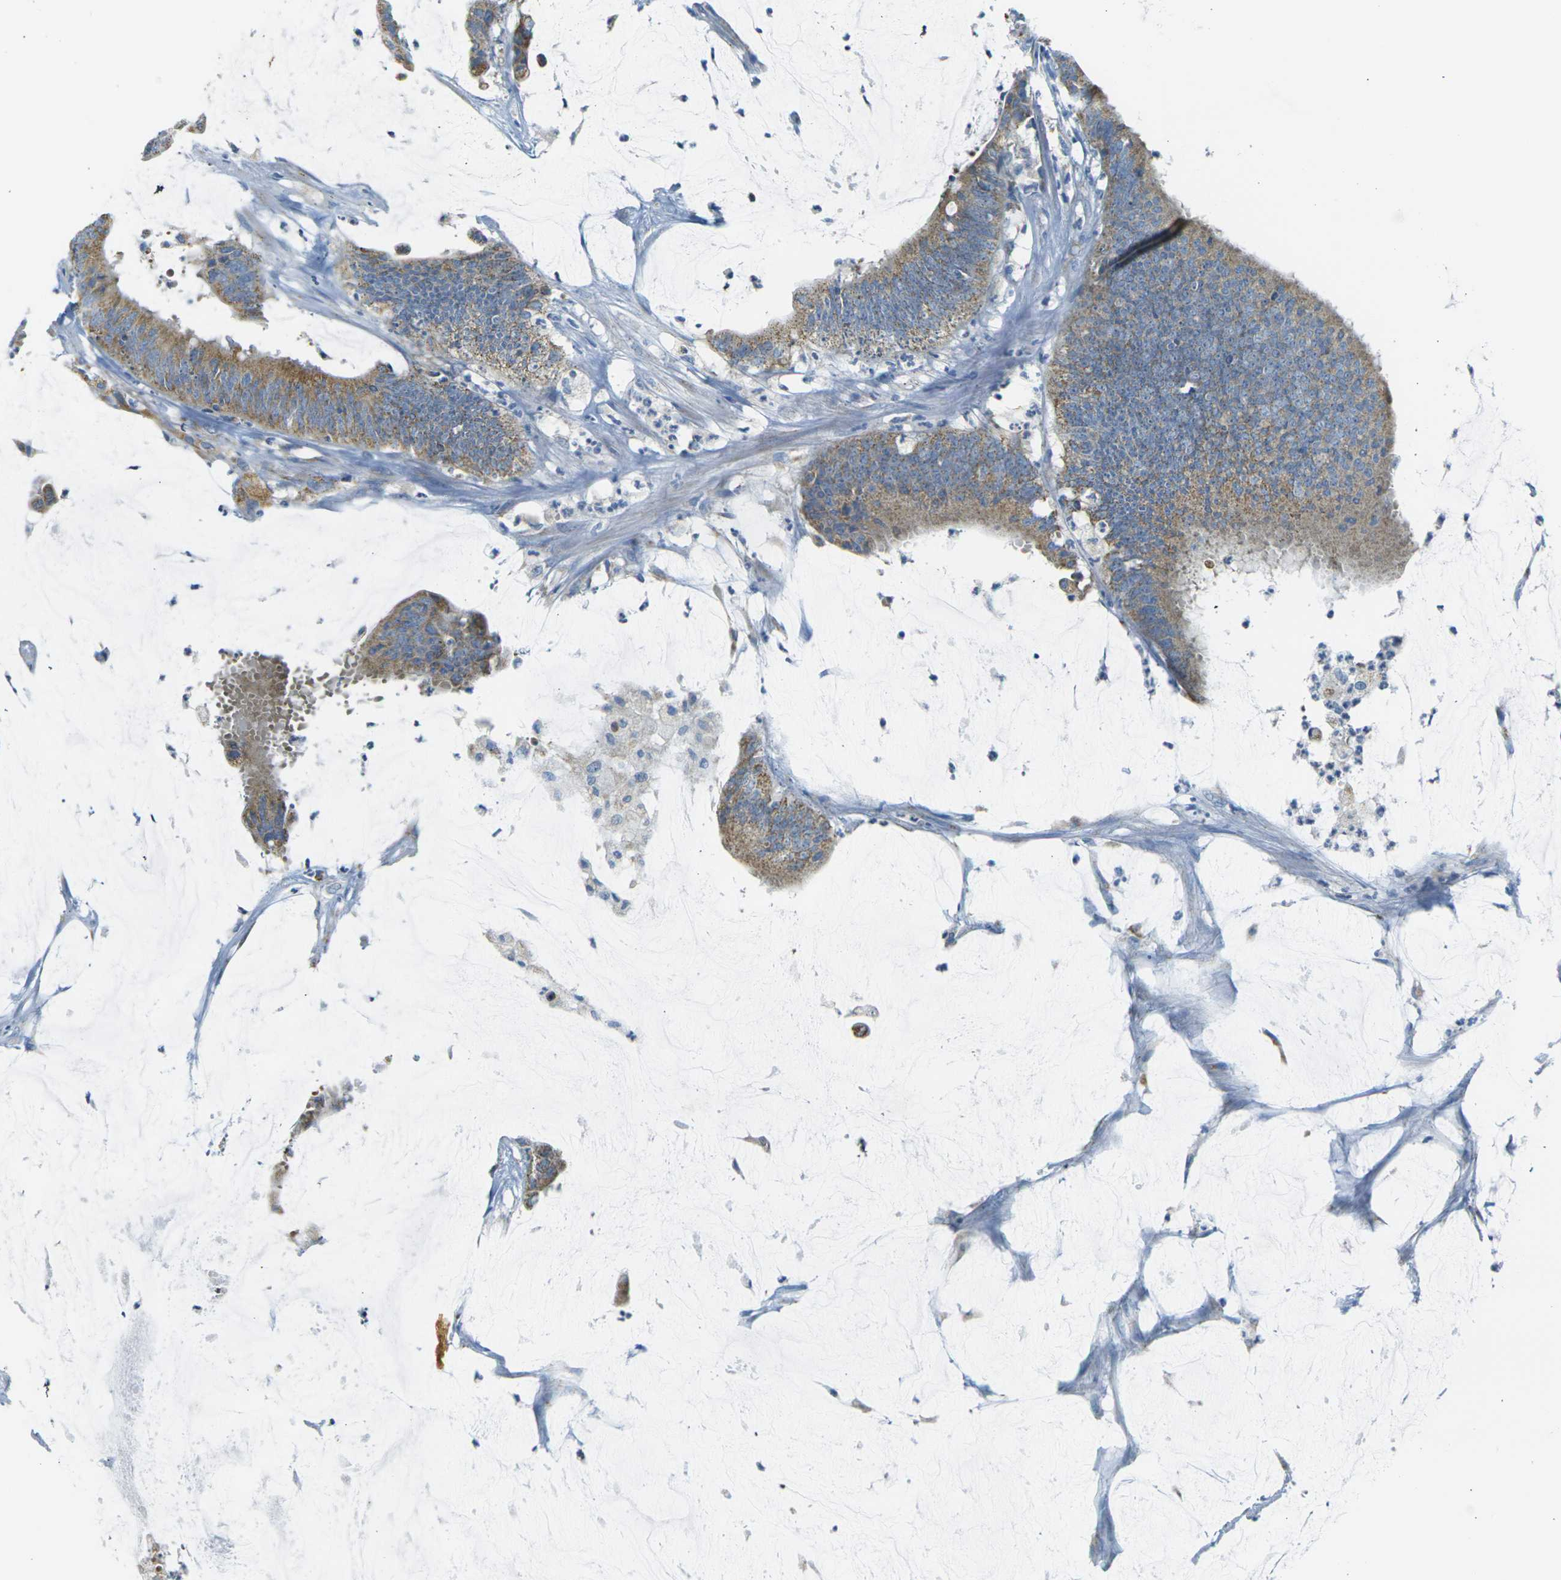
{"staining": {"intensity": "weak", "quantity": ">75%", "location": "cytoplasmic/membranous"}, "tissue": "colorectal cancer", "cell_type": "Tumor cells", "image_type": "cancer", "snomed": [{"axis": "morphology", "description": "Adenocarcinoma, NOS"}, {"axis": "topography", "description": "Rectum"}], "caption": "Weak cytoplasmic/membranous expression is present in approximately >75% of tumor cells in colorectal cancer.", "gene": "PARD6B", "patient": {"sex": "female", "age": 66}}